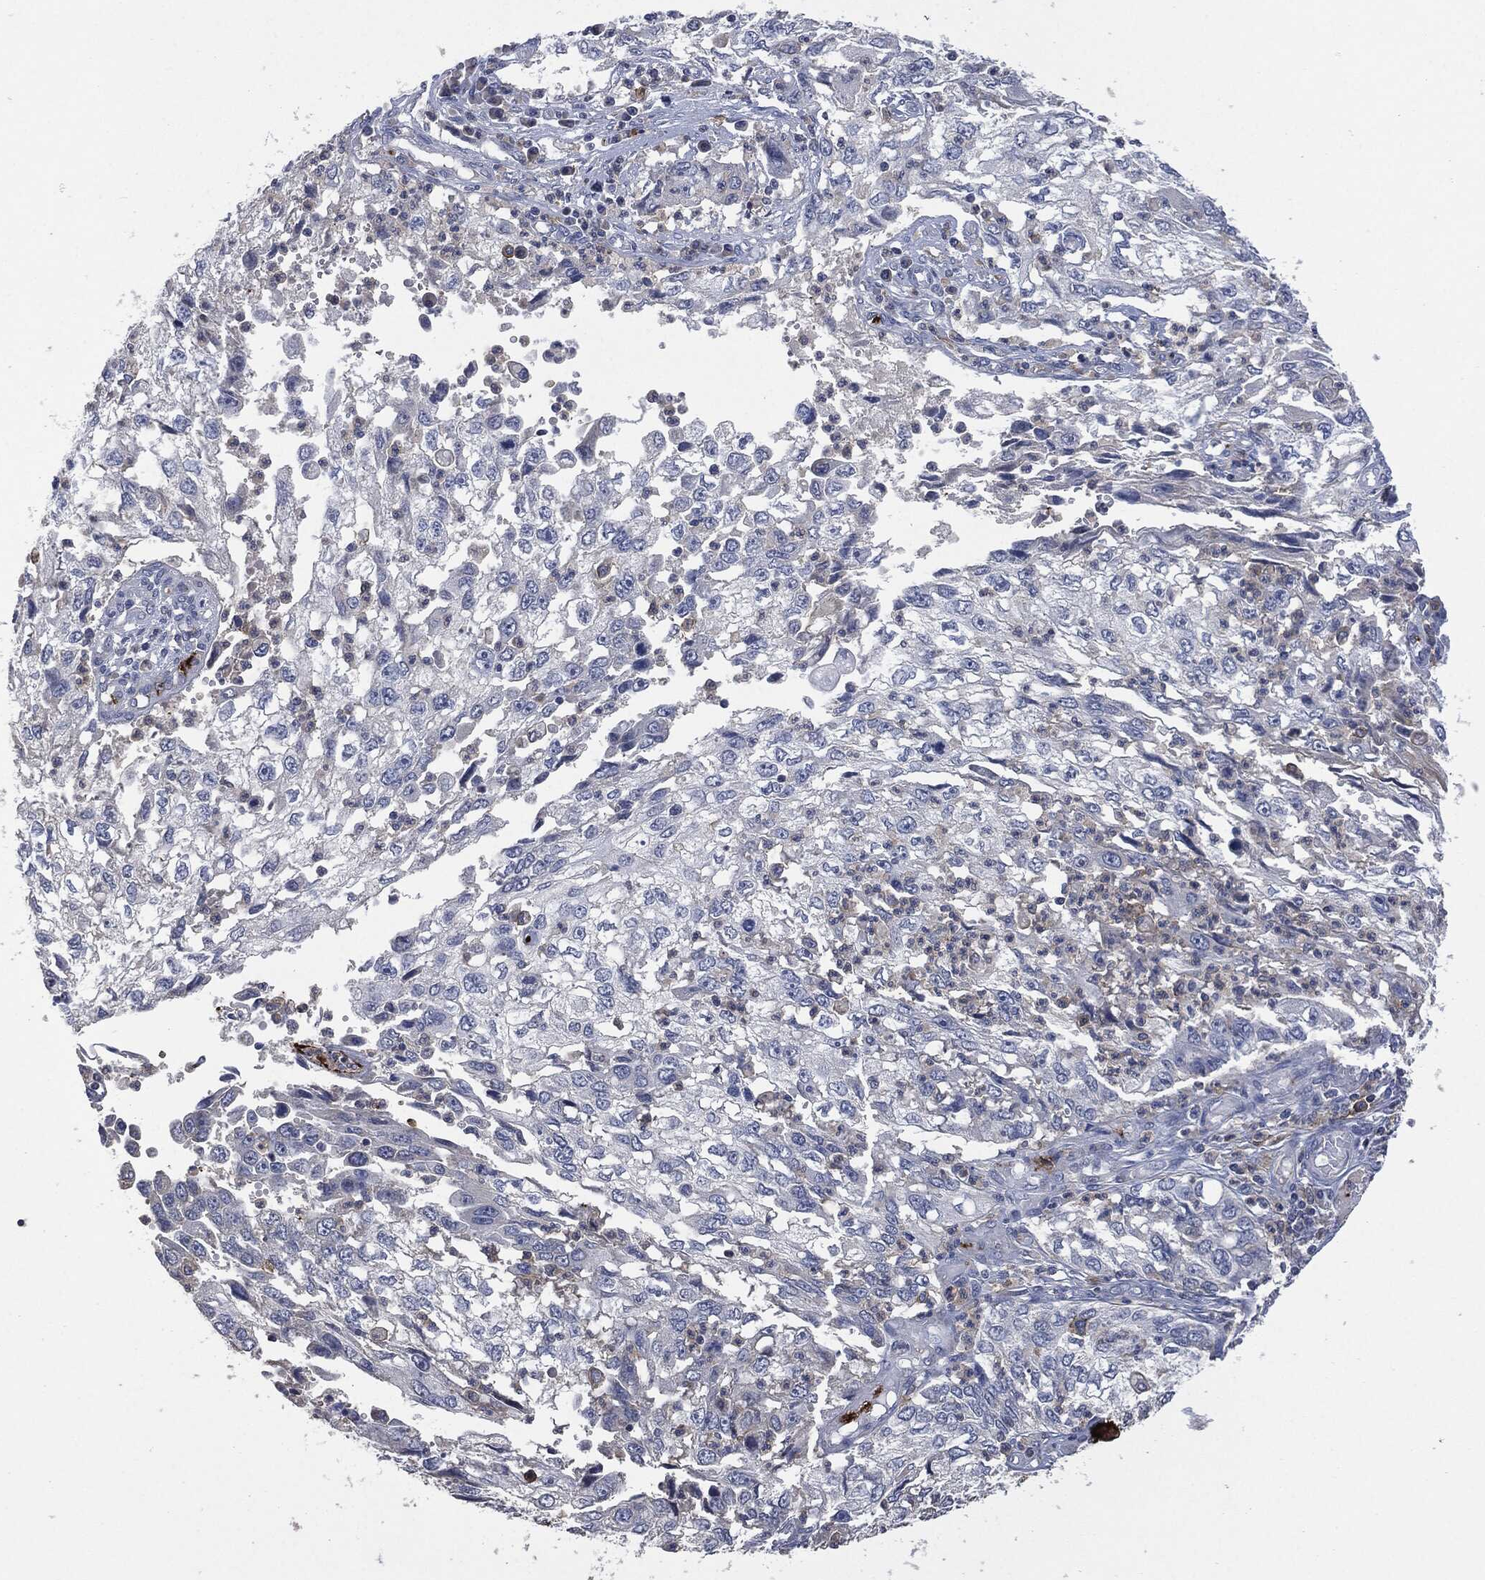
{"staining": {"intensity": "negative", "quantity": "none", "location": "none"}, "tissue": "cervical cancer", "cell_type": "Tumor cells", "image_type": "cancer", "snomed": [{"axis": "morphology", "description": "Squamous cell carcinoma, NOS"}, {"axis": "topography", "description": "Cervix"}], "caption": "Immunohistochemical staining of cervical squamous cell carcinoma displays no significant positivity in tumor cells. (DAB immunohistochemistry visualized using brightfield microscopy, high magnification).", "gene": "CD33", "patient": {"sex": "female", "age": 36}}